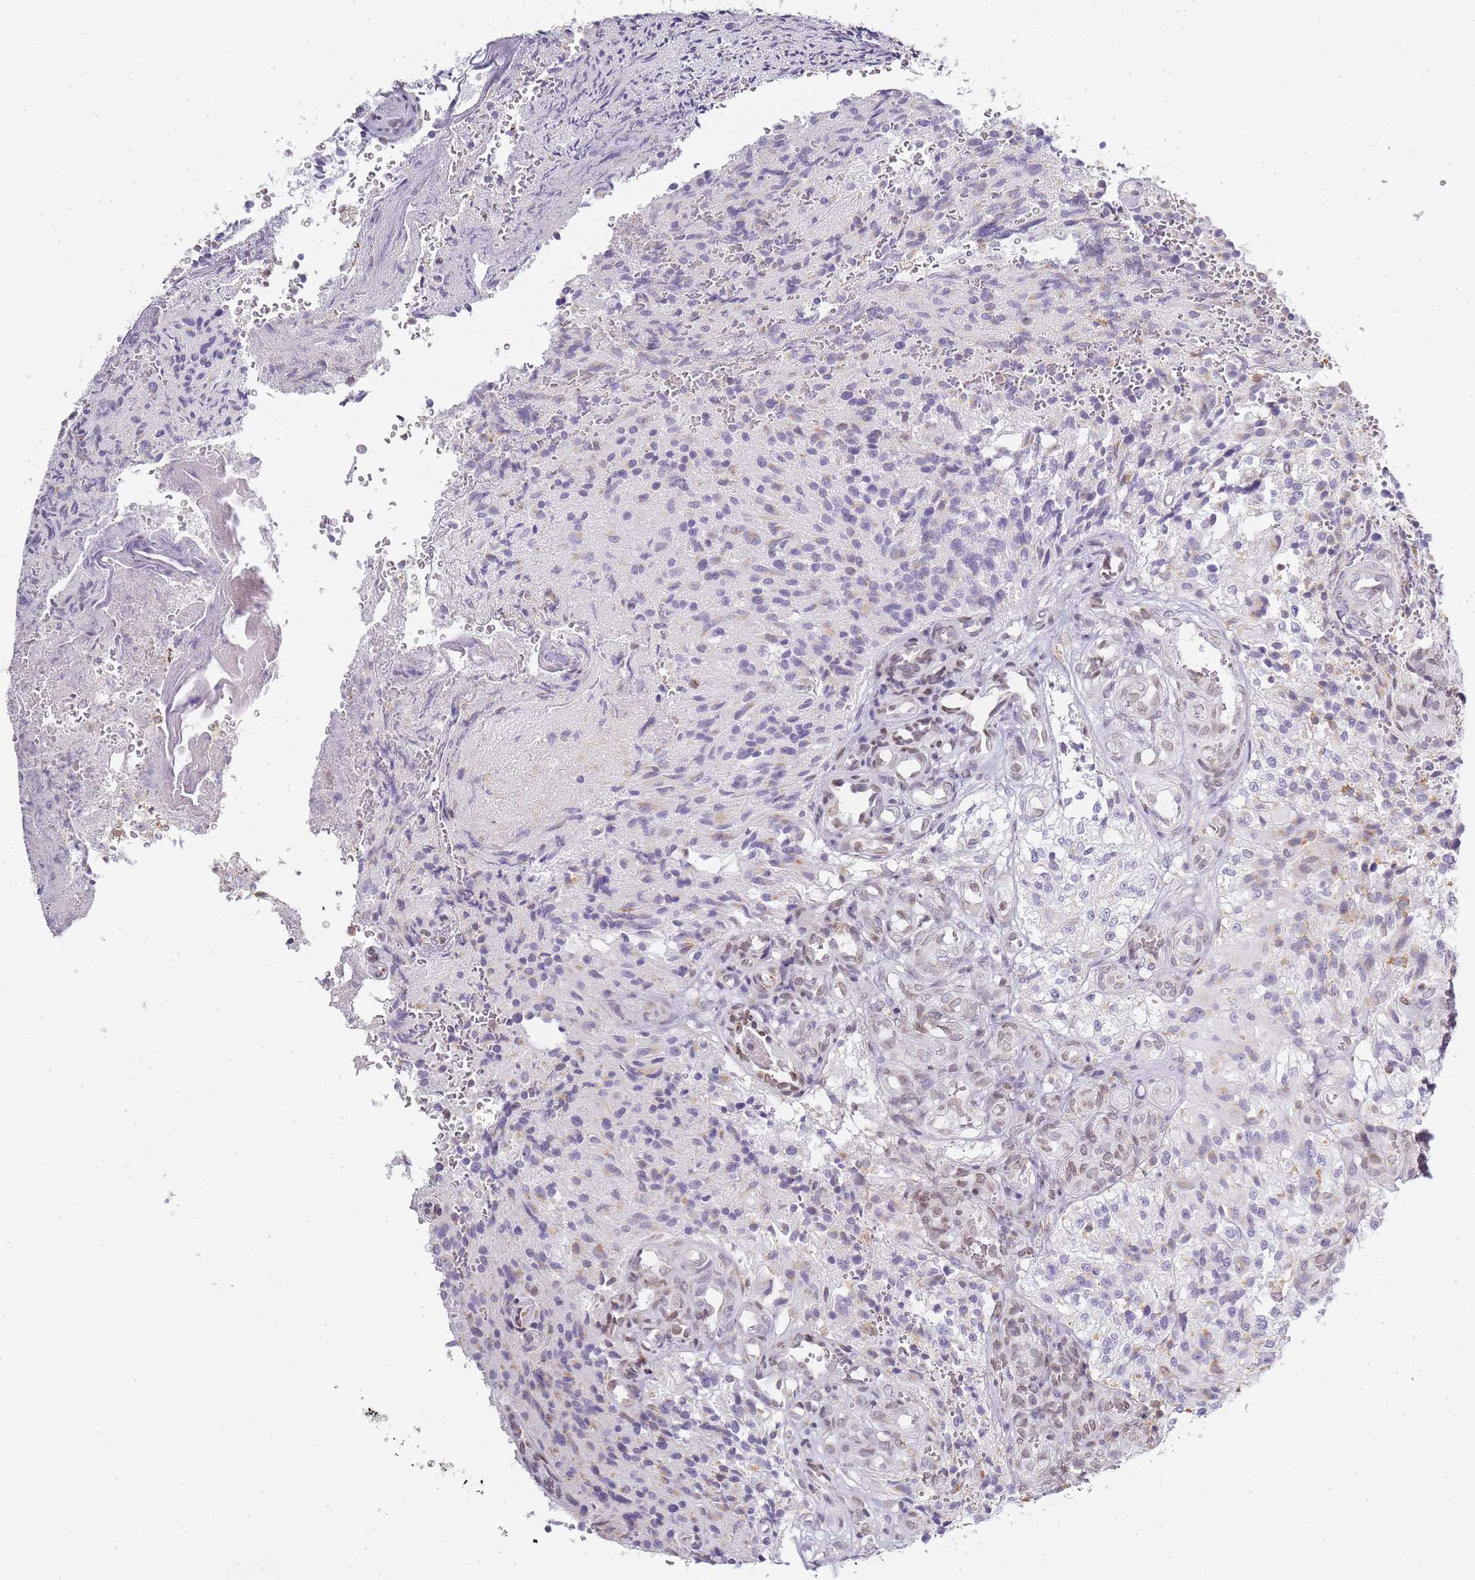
{"staining": {"intensity": "negative", "quantity": "none", "location": "none"}, "tissue": "glioma", "cell_type": "Tumor cells", "image_type": "cancer", "snomed": [{"axis": "morphology", "description": "Normal tissue, NOS"}, {"axis": "morphology", "description": "Glioma, malignant, High grade"}, {"axis": "topography", "description": "Cerebral cortex"}], "caption": "IHC micrograph of neoplastic tissue: glioma stained with DAB displays no significant protein staining in tumor cells.", "gene": "JAKMIP1", "patient": {"sex": "male", "age": 56}}